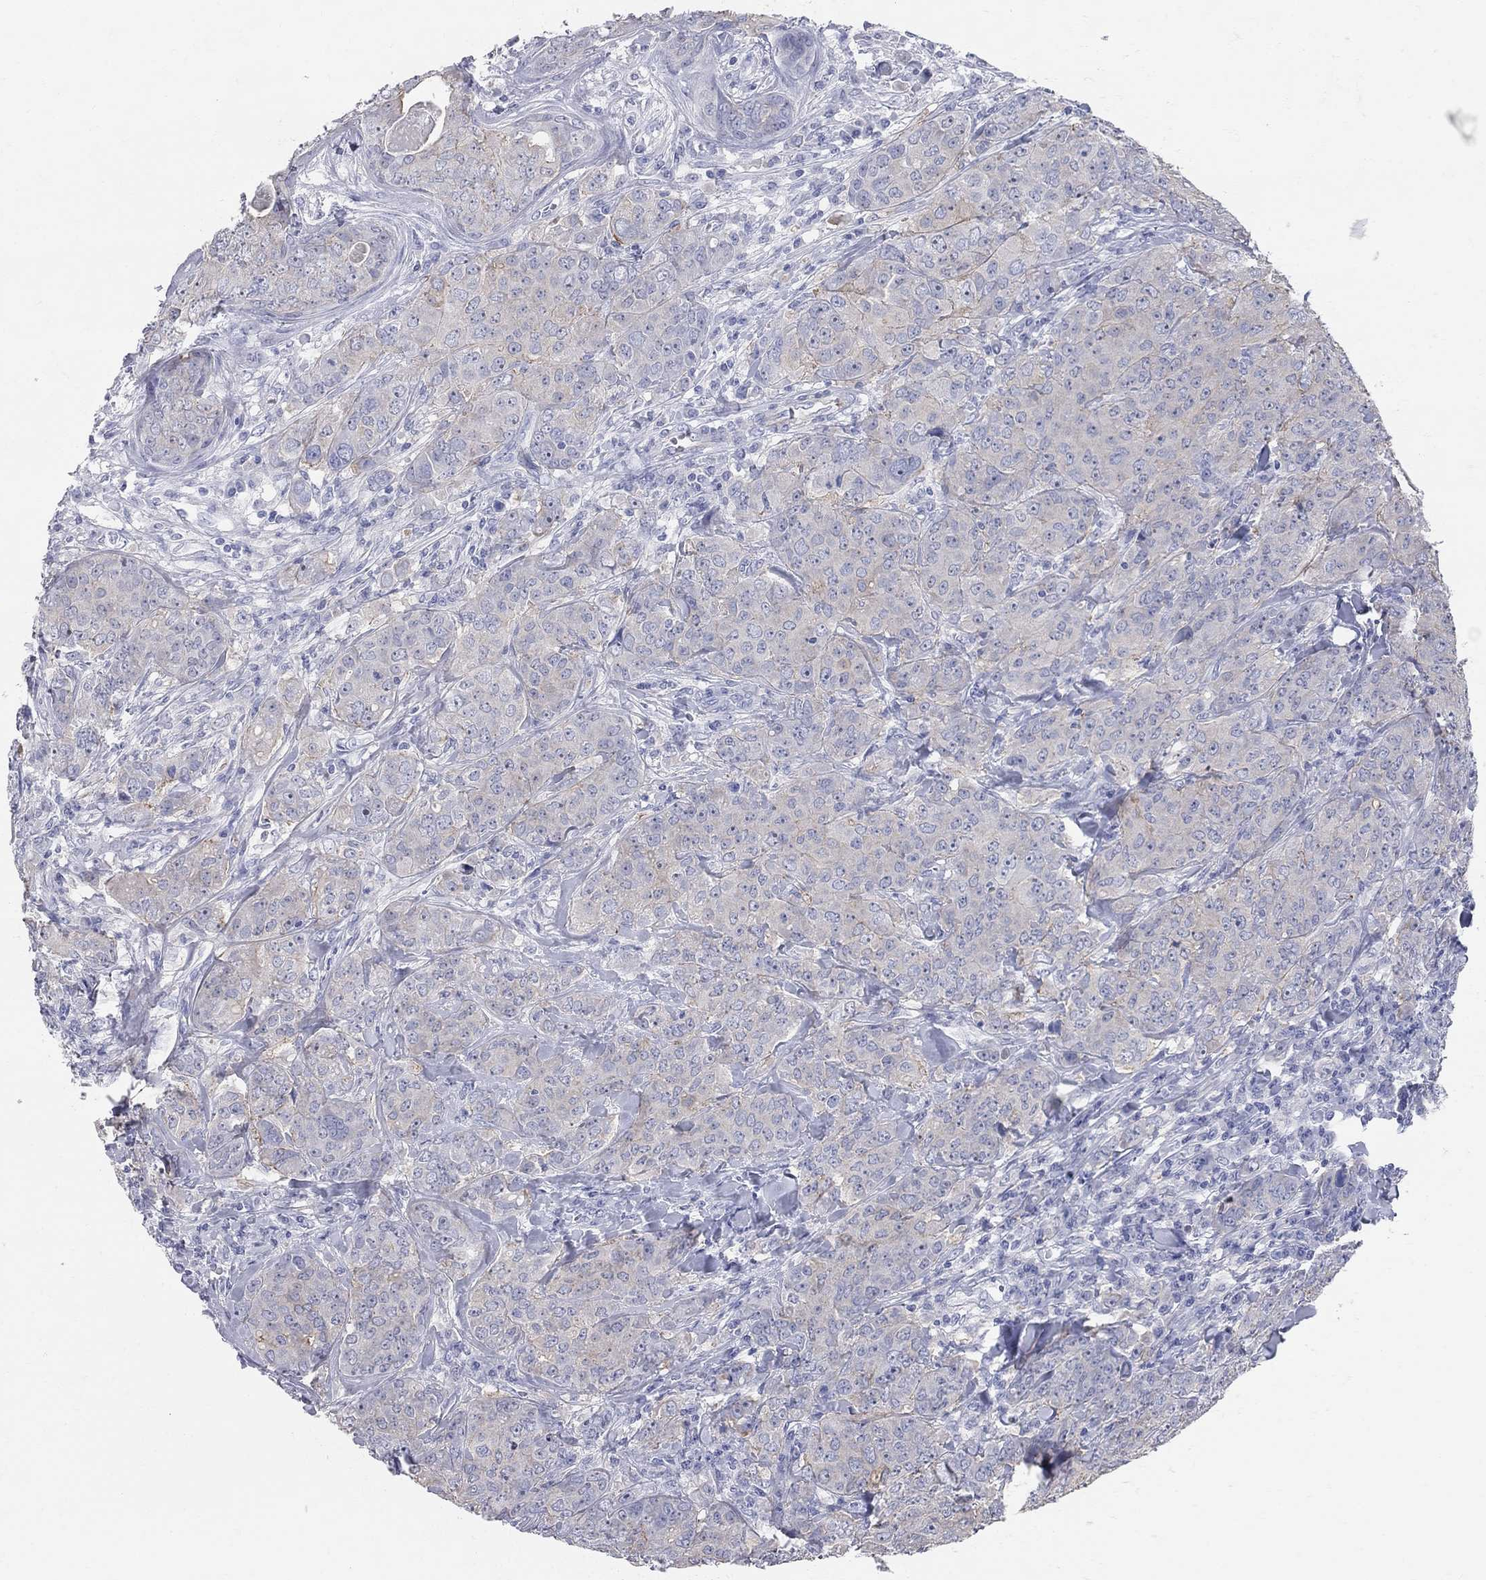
{"staining": {"intensity": "weak", "quantity": "<25%", "location": "cytoplasmic/membranous"}, "tissue": "breast cancer", "cell_type": "Tumor cells", "image_type": "cancer", "snomed": [{"axis": "morphology", "description": "Duct carcinoma"}, {"axis": "topography", "description": "Breast"}], "caption": "This is a histopathology image of immunohistochemistry (IHC) staining of breast cancer (intraductal carcinoma), which shows no expression in tumor cells. (Brightfield microscopy of DAB (3,3'-diaminobenzidine) immunohistochemistry at high magnification).", "gene": "AOX1", "patient": {"sex": "female", "age": 43}}